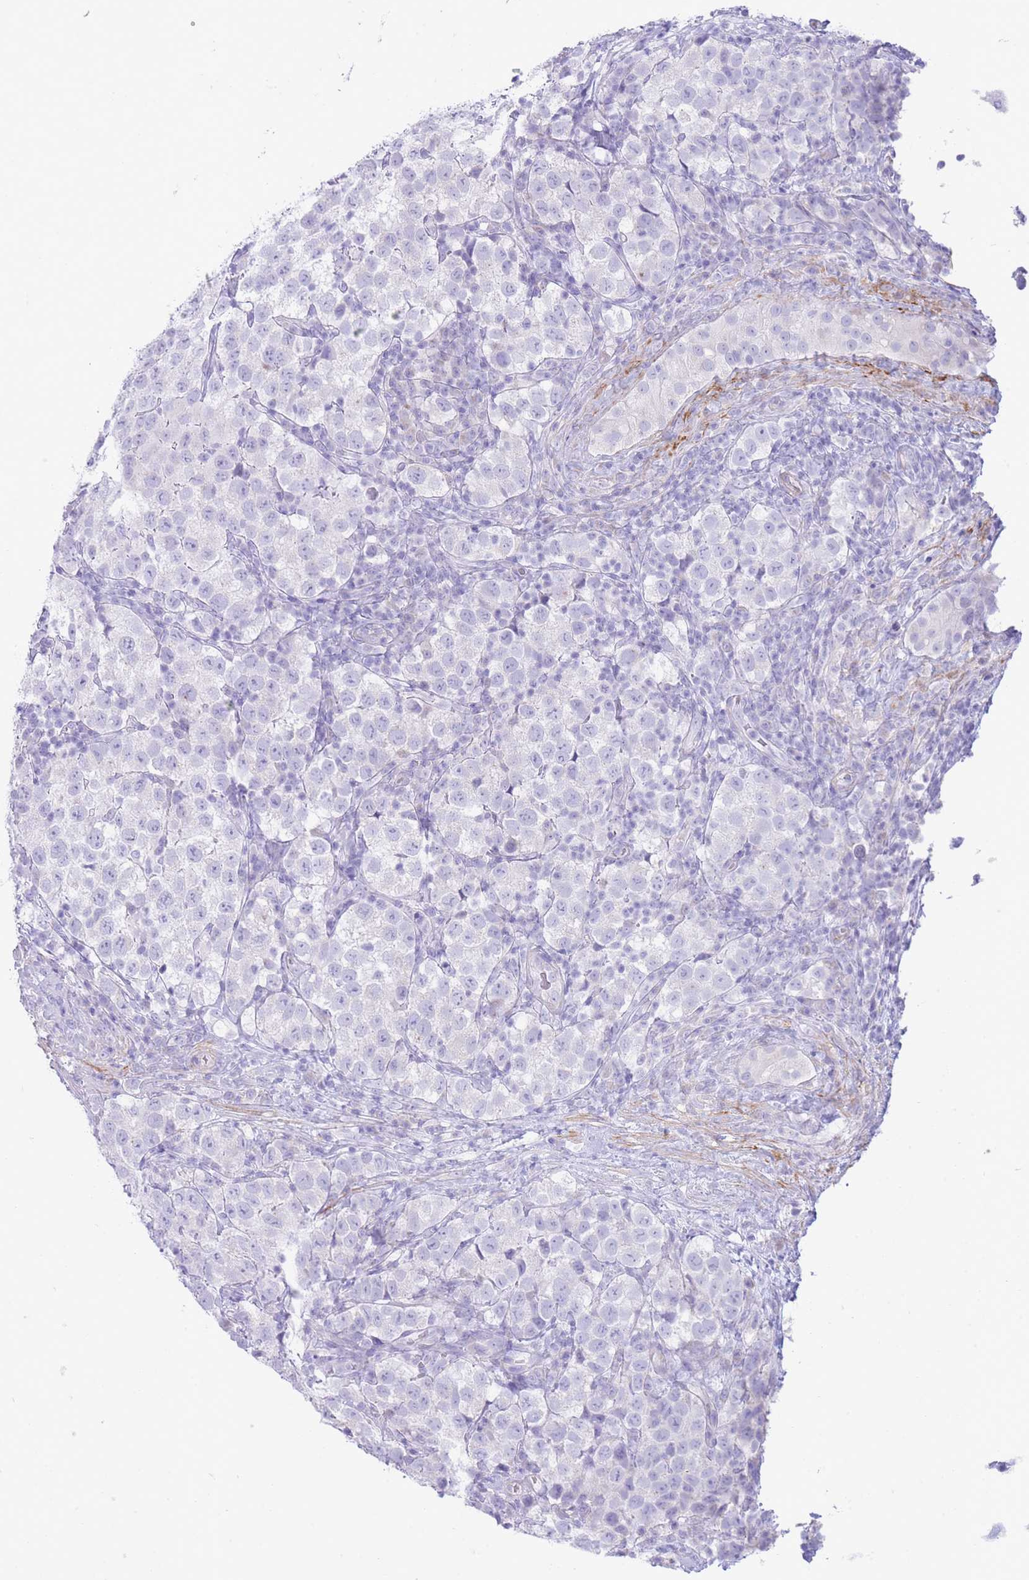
{"staining": {"intensity": "negative", "quantity": "none", "location": "none"}, "tissue": "testis cancer", "cell_type": "Tumor cells", "image_type": "cancer", "snomed": [{"axis": "morphology", "description": "Seminoma, NOS"}, {"axis": "topography", "description": "Testis"}], "caption": "Tumor cells show no significant expression in testis cancer (seminoma).", "gene": "VWA8", "patient": {"sex": "male", "age": 34}}